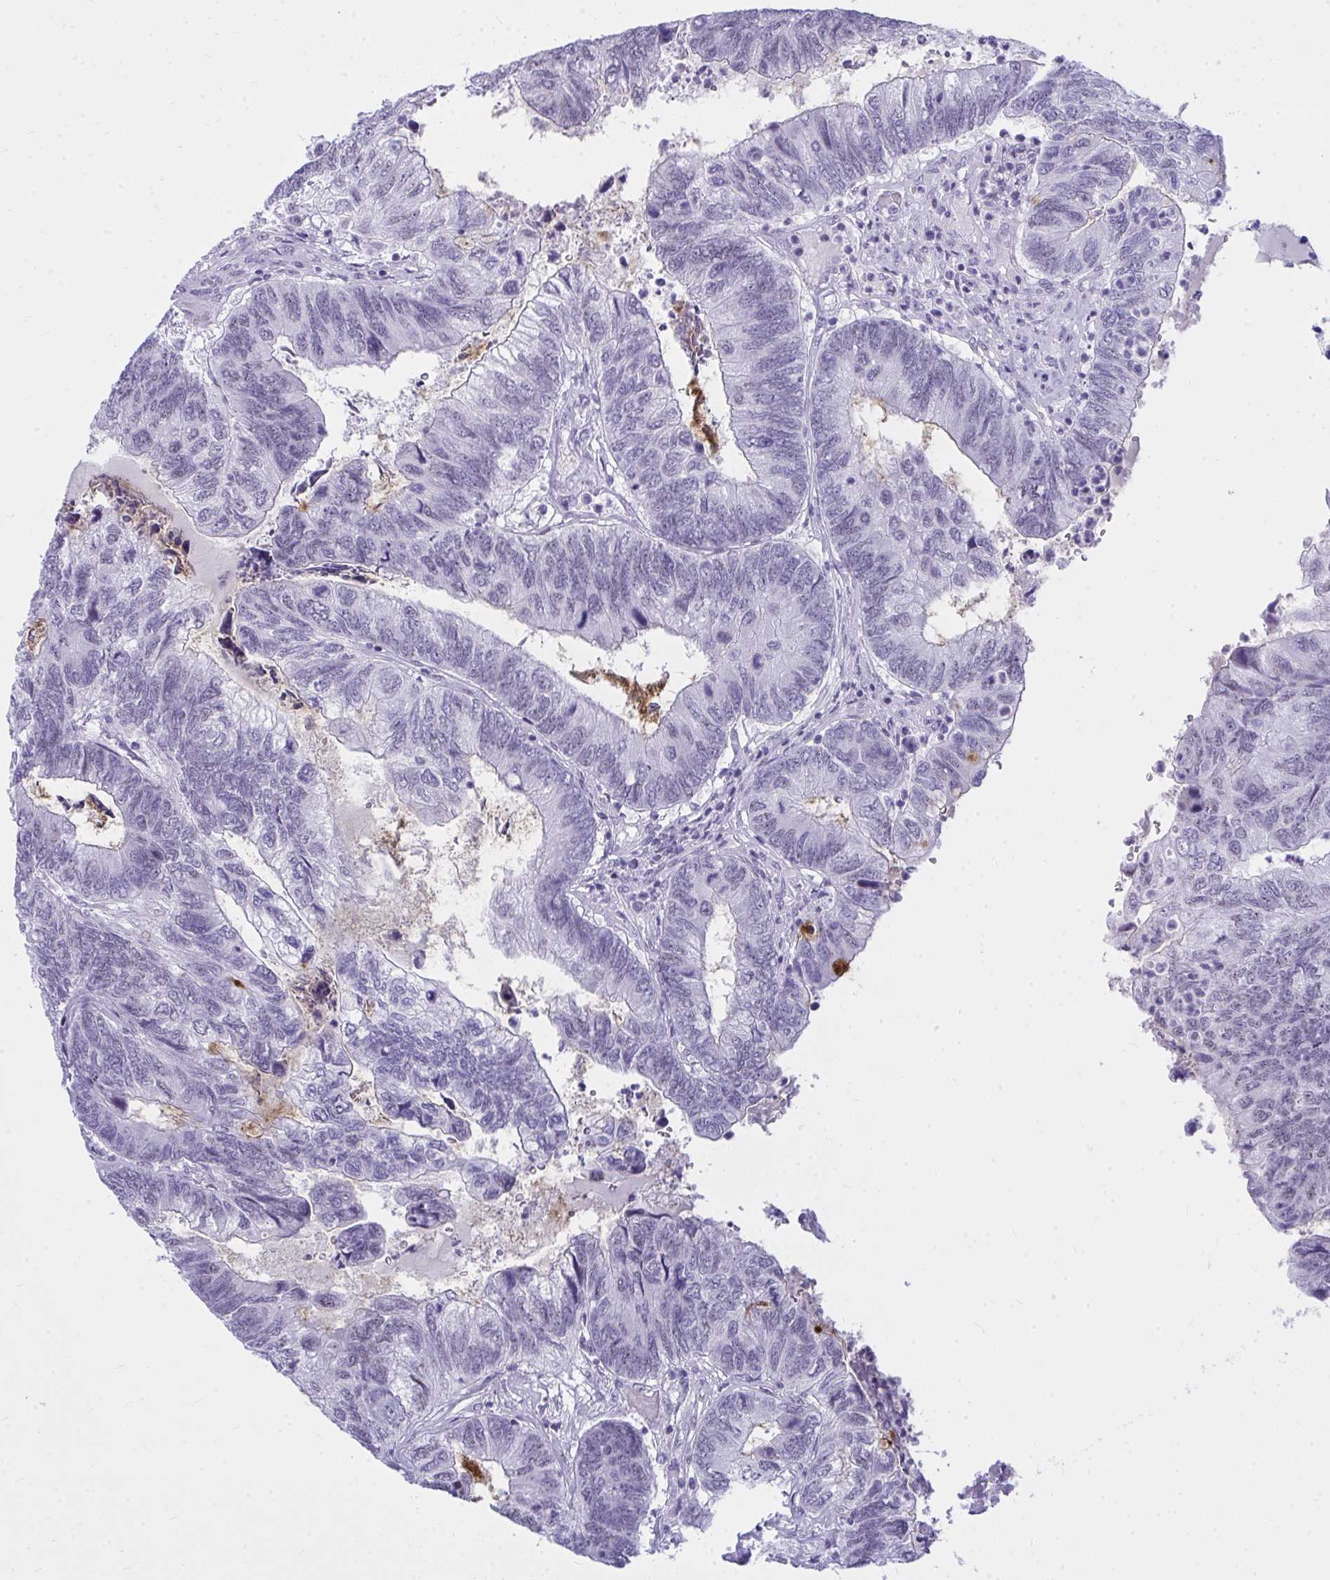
{"staining": {"intensity": "negative", "quantity": "none", "location": "none"}, "tissue": "colorectal cancer", "cell_type": "Tumor cells", "image_type": "cancer", "snomed": [{"axis": "morphology", "description": "Adenocarcinoma, NOS"}, {"axis": "topography", "description": "Colon"}], "caption": "Colorectal cancer (adenocarcinoma) stained for a protein using IHC displays no expression tumor cells.", "gene": "OR5F1", "patient": {"sex": "female", "age": 67}}